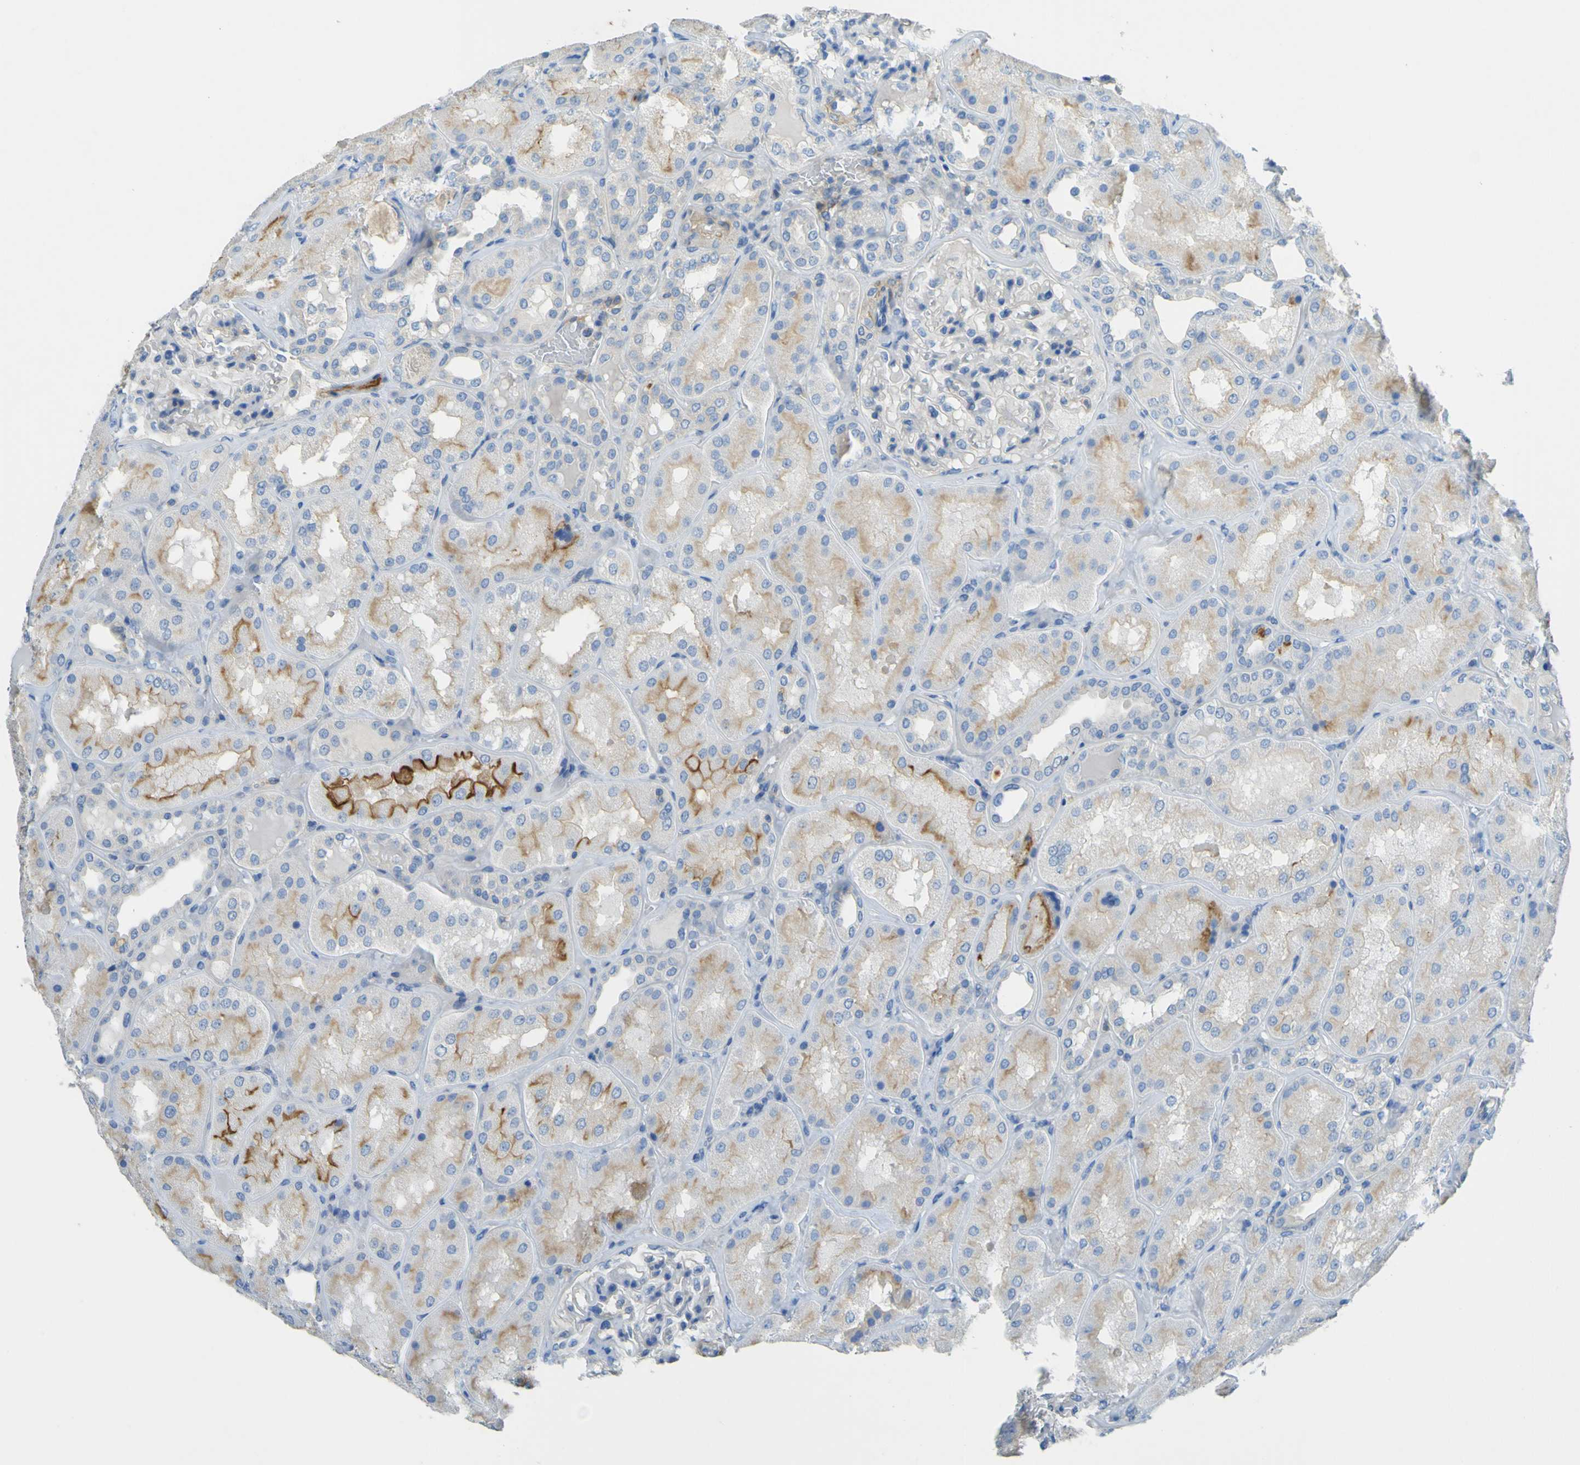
{"staining": {"intensity": "negative", "quantity": "none", "location": "none"}, "tissue": "kidney", "cell_type": "Cells in glomeruli", "image_type": "normal", "snomed": [{"axis": "morphology", "description": "Normal tissue, NOS"}, {"axis": "topography", "description": "Kidney"}], "caption": "DAB (3,3'-diaminobenzidine) immunohistochemical staining of unremarkable kidney exhibits no significant staining in cells in glomeruli.", "gene": "OGN", "patient": {"sex": "female", "age": 56}}